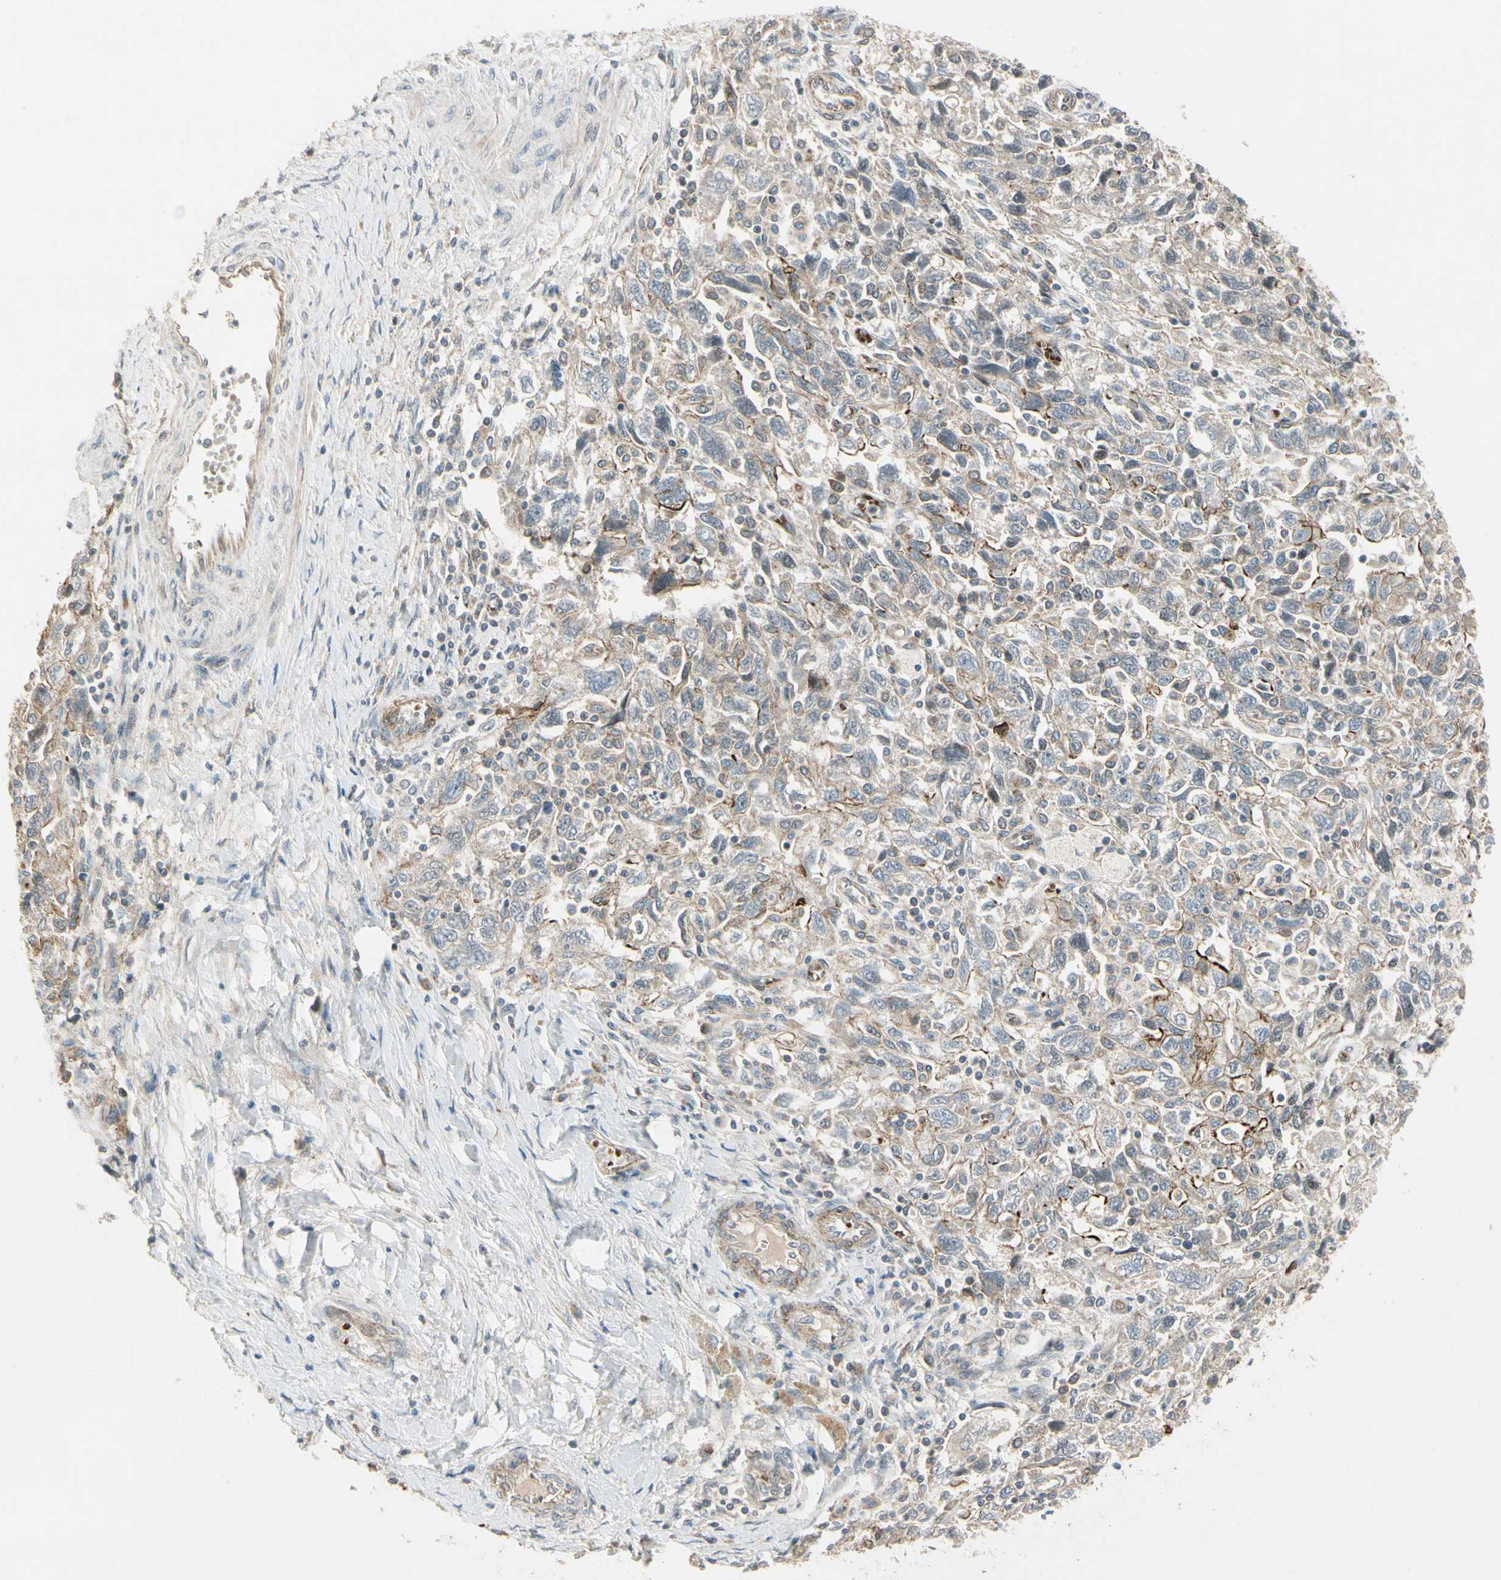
{"staining": {"intensity": "moderate", "quantity": ">75%", "location": "cytoplasmic/membranous"}, "tissue": "ovarian cancer", "cell_type": "Tumor cells", "image_type": "cancer", "snomed": [{"axis": "morphology", "description": "Carcinoma, NOS"}, {"axis": "morphology", "description": "Cystadenocarcinoma, serous, NOS"}, {"axis": "topography", "description": "Ovary"}], "caption": "Immunohistochemical staining of ovarian carcinoma displays medium levels of moderate cytoplasmic/membranous positivity in approximately >75% of tumor cells.", "gene": "PPP3CB", "patient": {"sex": "female", "age": 69}}